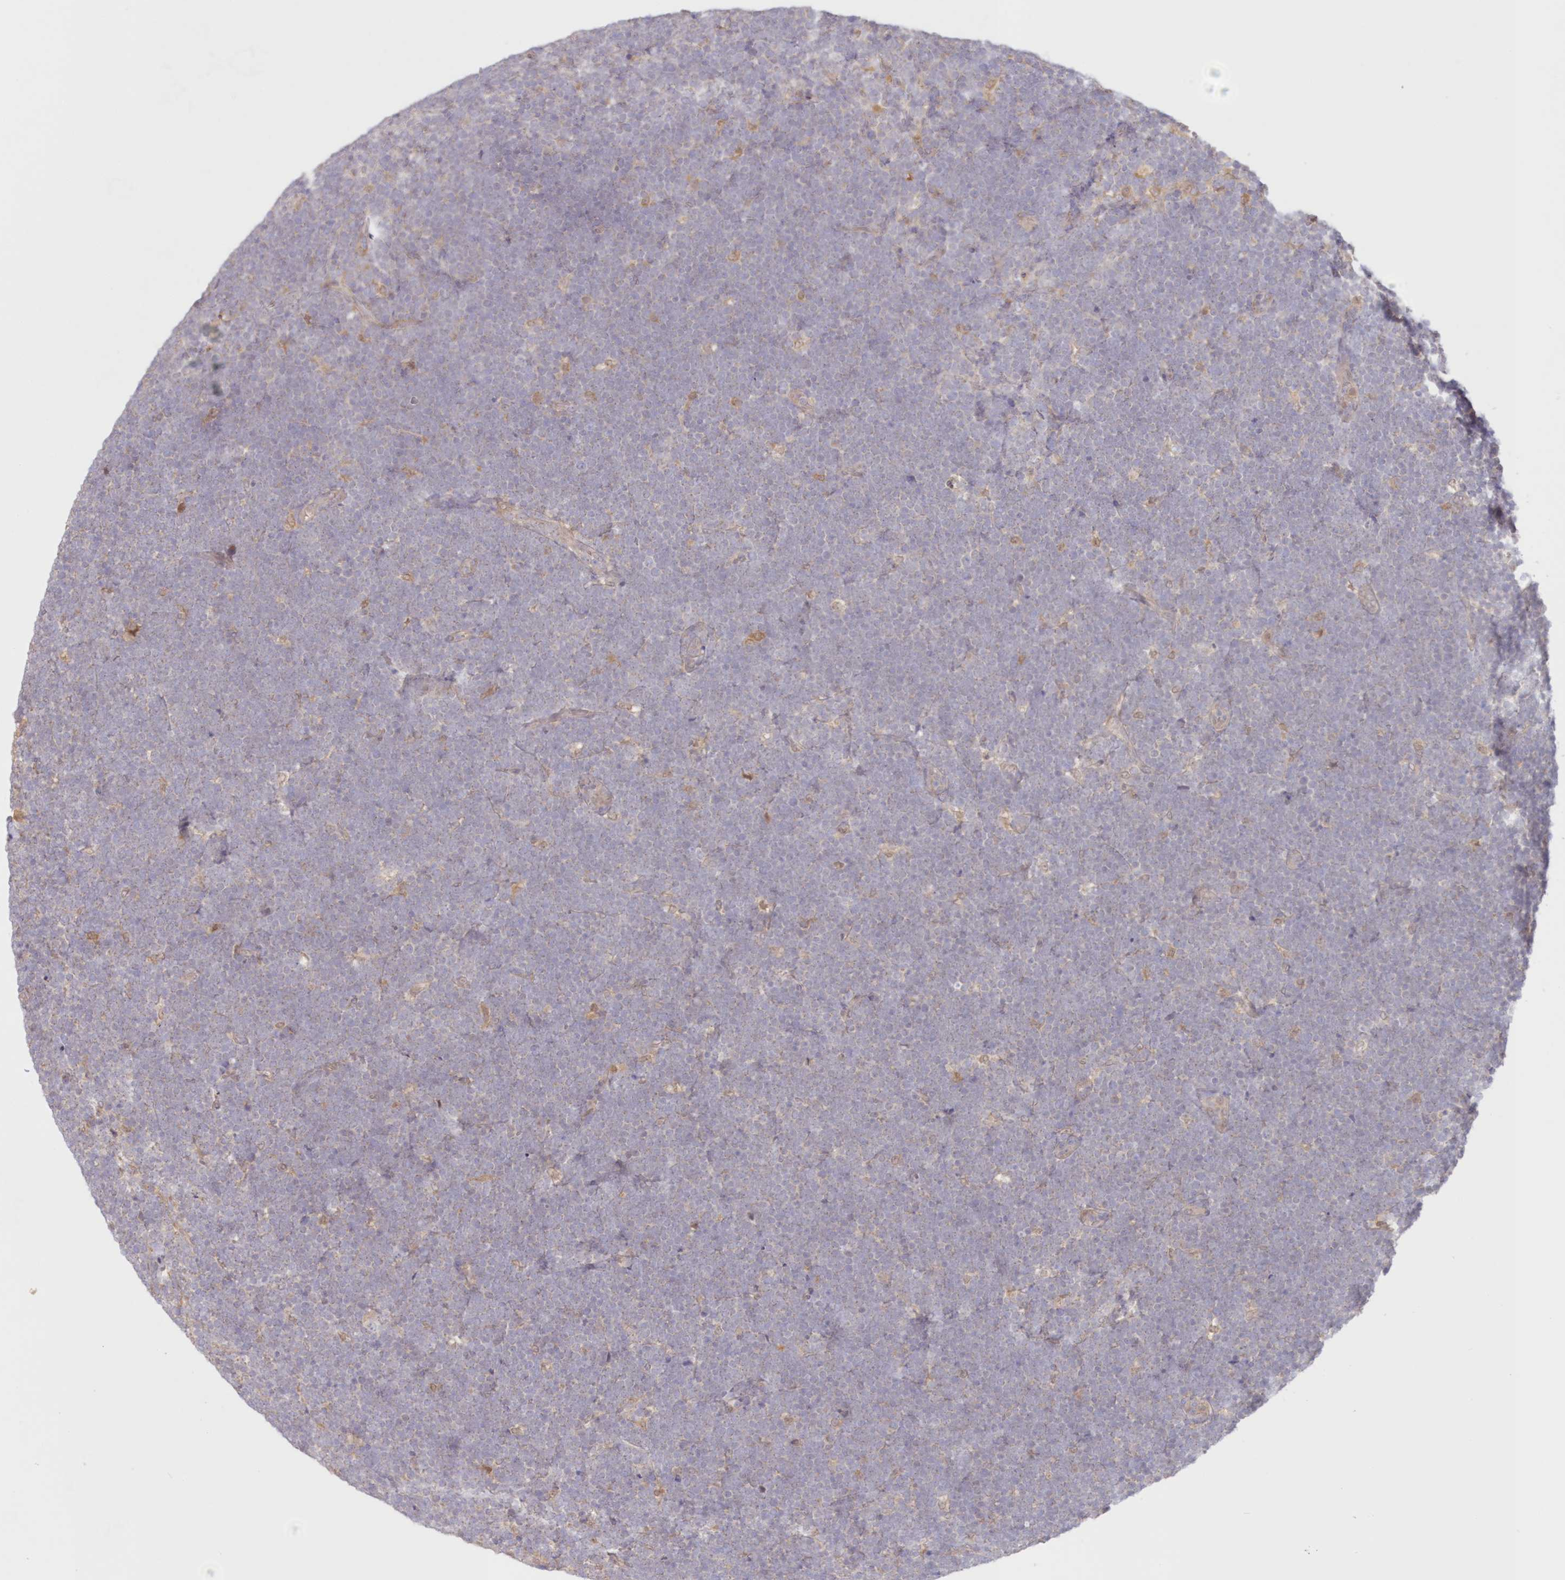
{"staining": {"intensity": "negative", "quantity": "none", "location": "none"}, "tissue": "lymphoma", "cell_type": "Tumor cells", "image_type": "cancer", "snomed": [{"axis": "morphology", "description": "Malignant lymphoma, non-Hodgkin's type, High grade"}, {"axis": "topography", "description": "Lymph node"}], "caption": "Immunohistochemistry (IHC) image of lymphoma stained for a protein (brown), which displays no positivity in tumor cells.", "gene": "RNPEP", "patient": {"sex": "male", "age": 13}}